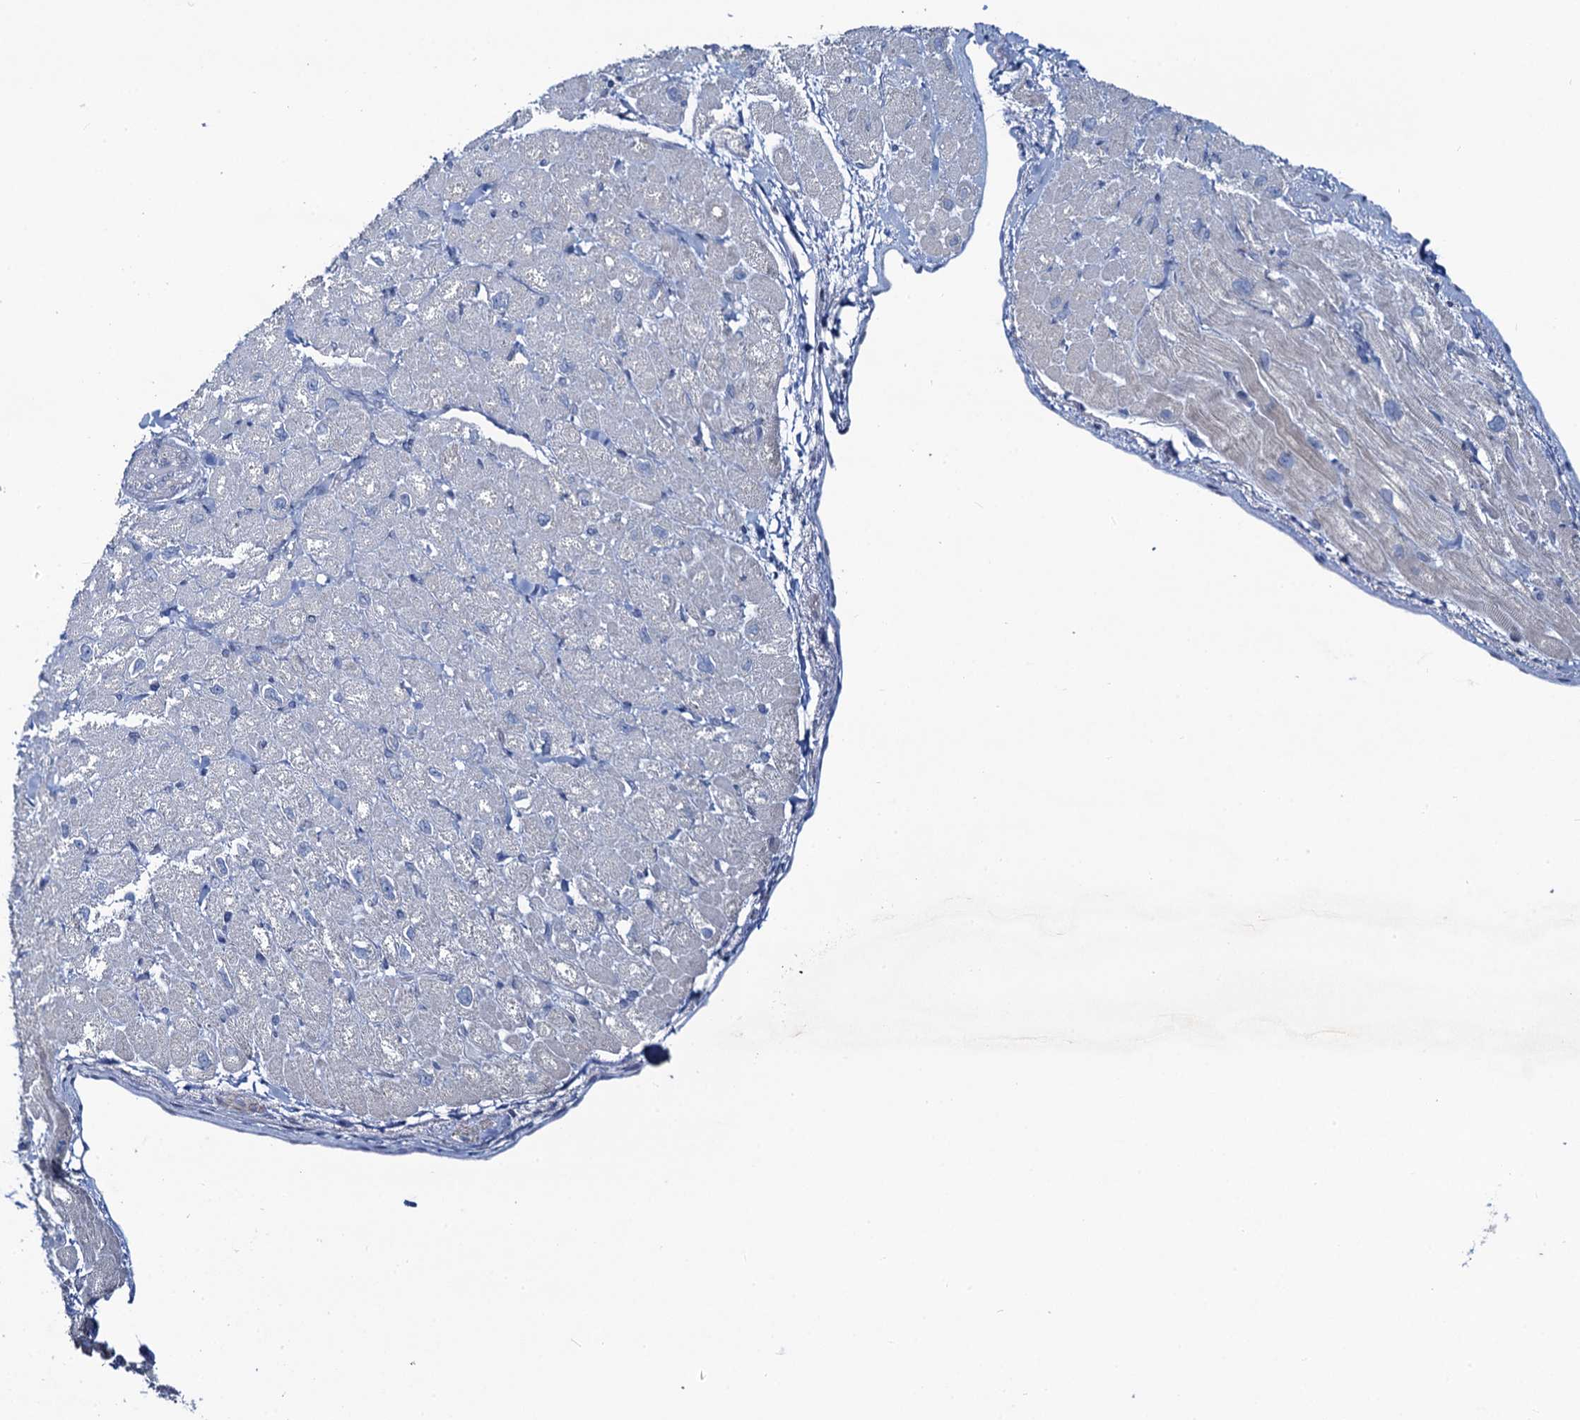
{"staining": {"intensity": "negative", "quantity": "none", "location": "none"}, "tissue": "heart muscle", "cell_type": "Cardiomyocytes", "image_type": "normal", "snomed": [{"axis": "morphology", "description": "Normal tissue, NOS"}, {"axis": "topography", "description": "Heart"}], "caption": "An immunohistochemistry (IHC) image of benign heart muscle is shown. There is no staining in cardiomyocytes of heart muscle.", "gene": "TOX3", "patient": {"sex": "male", "age": 65}}